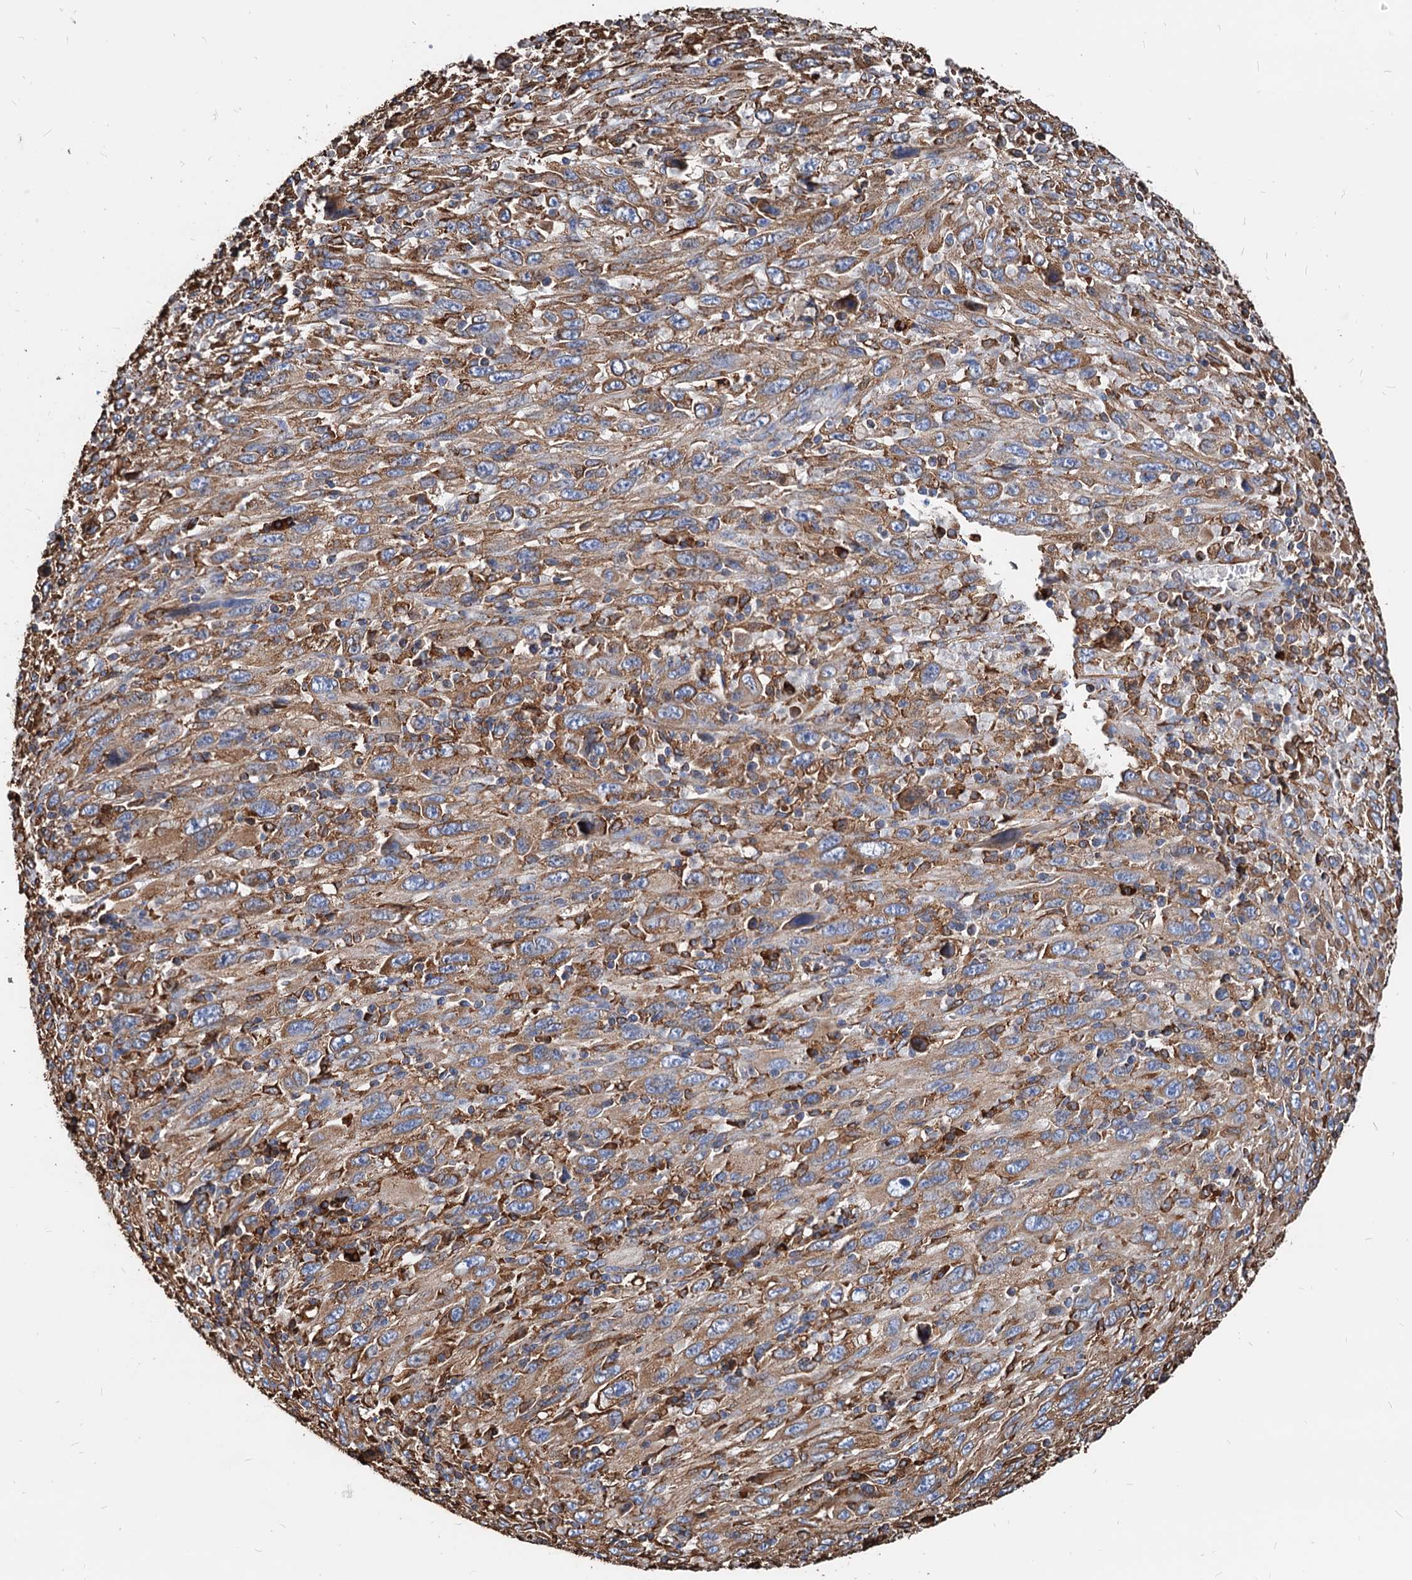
{"staining": {"intensity": "moderate", "quantity": ">75%", "location": "cytoplasmic/membranous"}, "tissue": "melanoma", "cell_type": "Tumor cells", "image_type": "cancer", "snomed": [{"axis": "morphology", "description": "Malignant melanoma, Metastatic site"}, {"axis": "topography", "description": "Skin"}], "caption": "About >75% of tumor cells in melanoma show moderate cytoplasmic/membranous protein staining as visualized by brown immunohistochemical staining.", "gene": "HSPA5", "patient": {"sex": "female", "age": 56}}